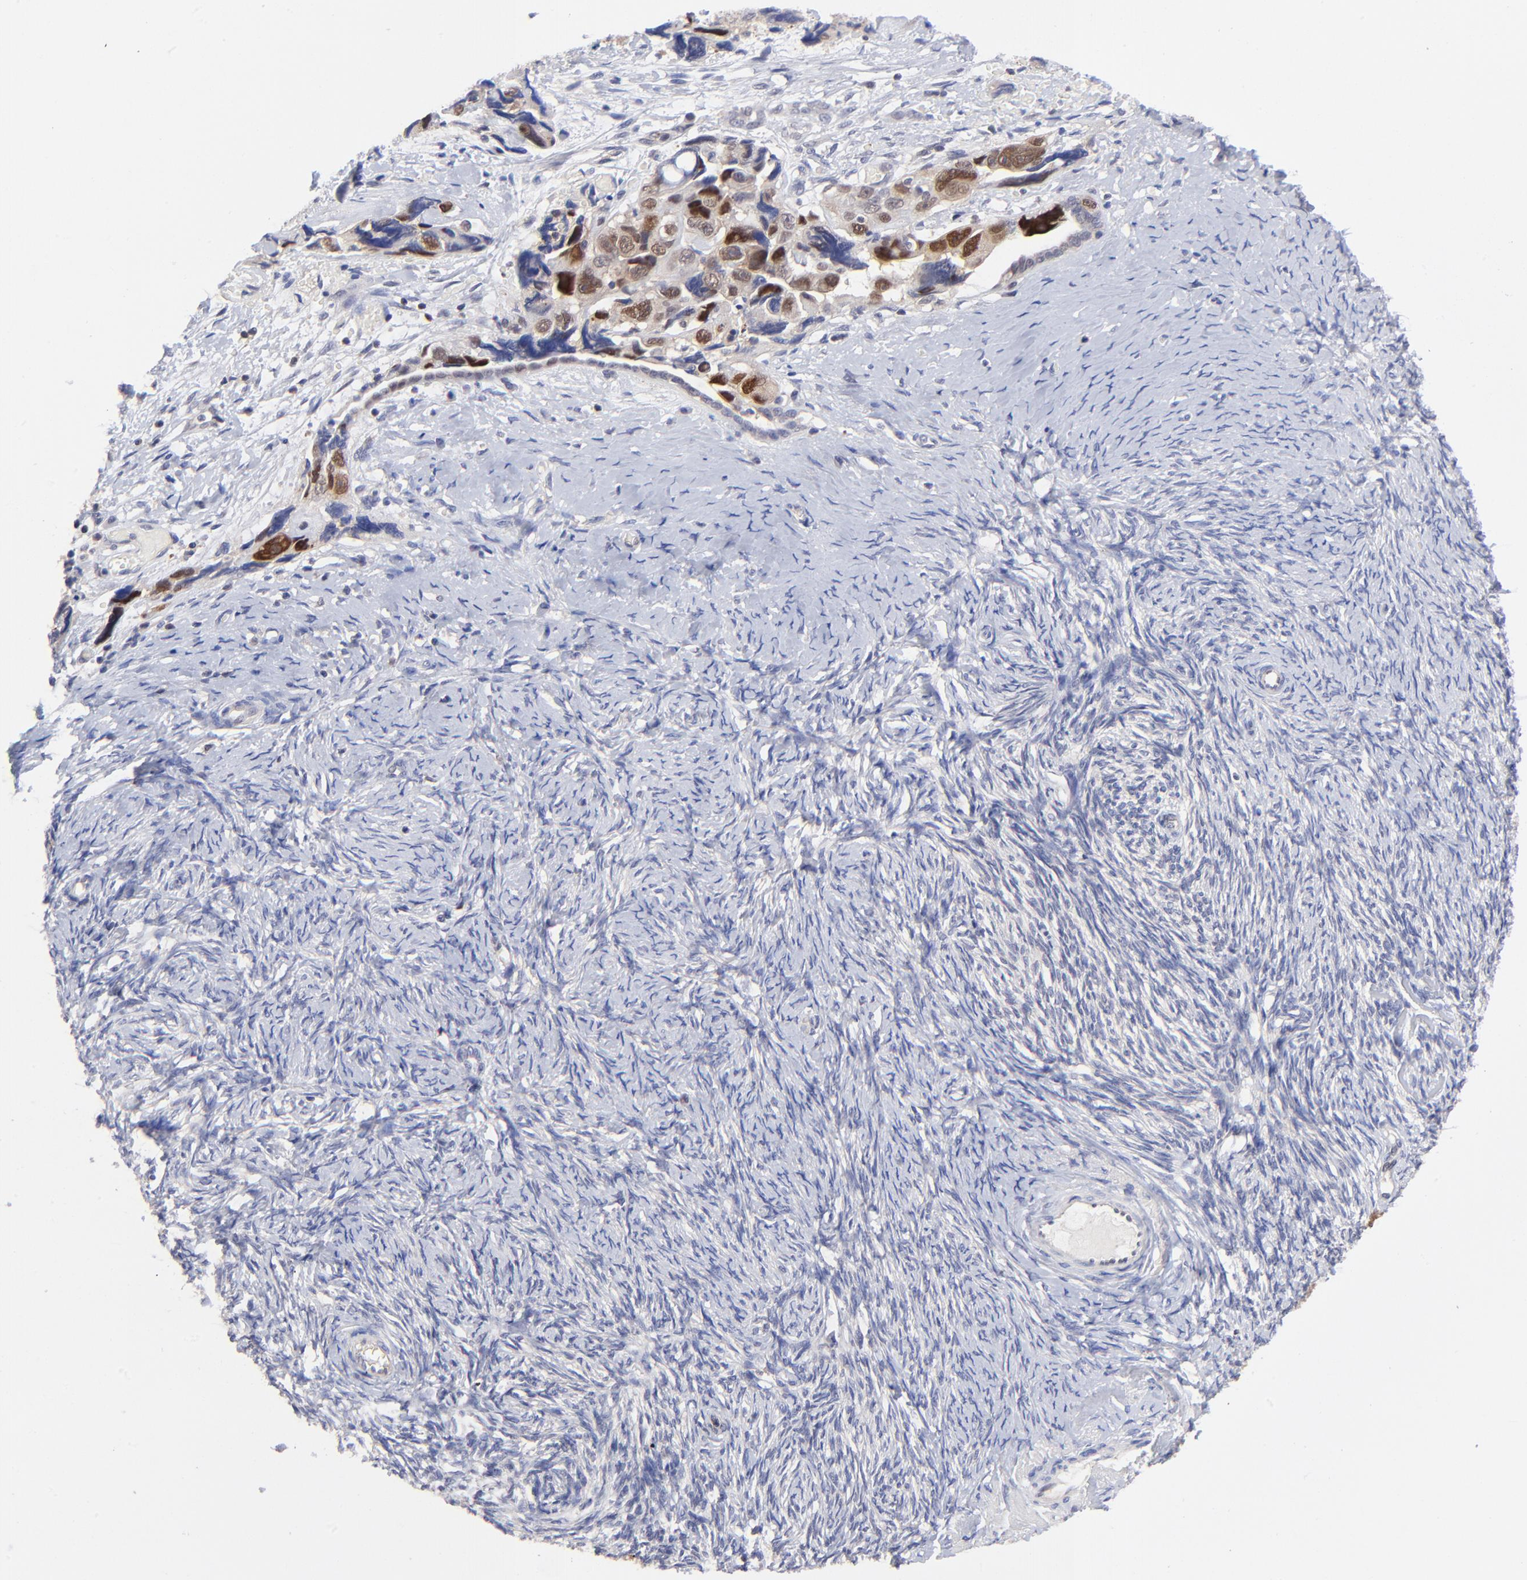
{"staining": {"intensity": "moderate", "quantity": ">75%", "location": "cytoplasmic/membranous,nuclear"}, "tissue": "ovarian cancer", "cell_type": "Tumor cells", "image_type": "cancer", "snomed": [{"axis": "morphology", "description": "Normal tissue, NOS"}, {"axis": "morphology", "description": "Cystadenocarcinoma, serous, NOS"}, {"axis": "topography", "description": "Ovary"}], "caption": "Protein staining of ovarian cancer tissue displays moderate cytoplasmic/membranous and nuclear staining in approximately >75% of tumor cells.", "gene": "DCTPP1", "patient": {"sex": "female", "age": 62}}